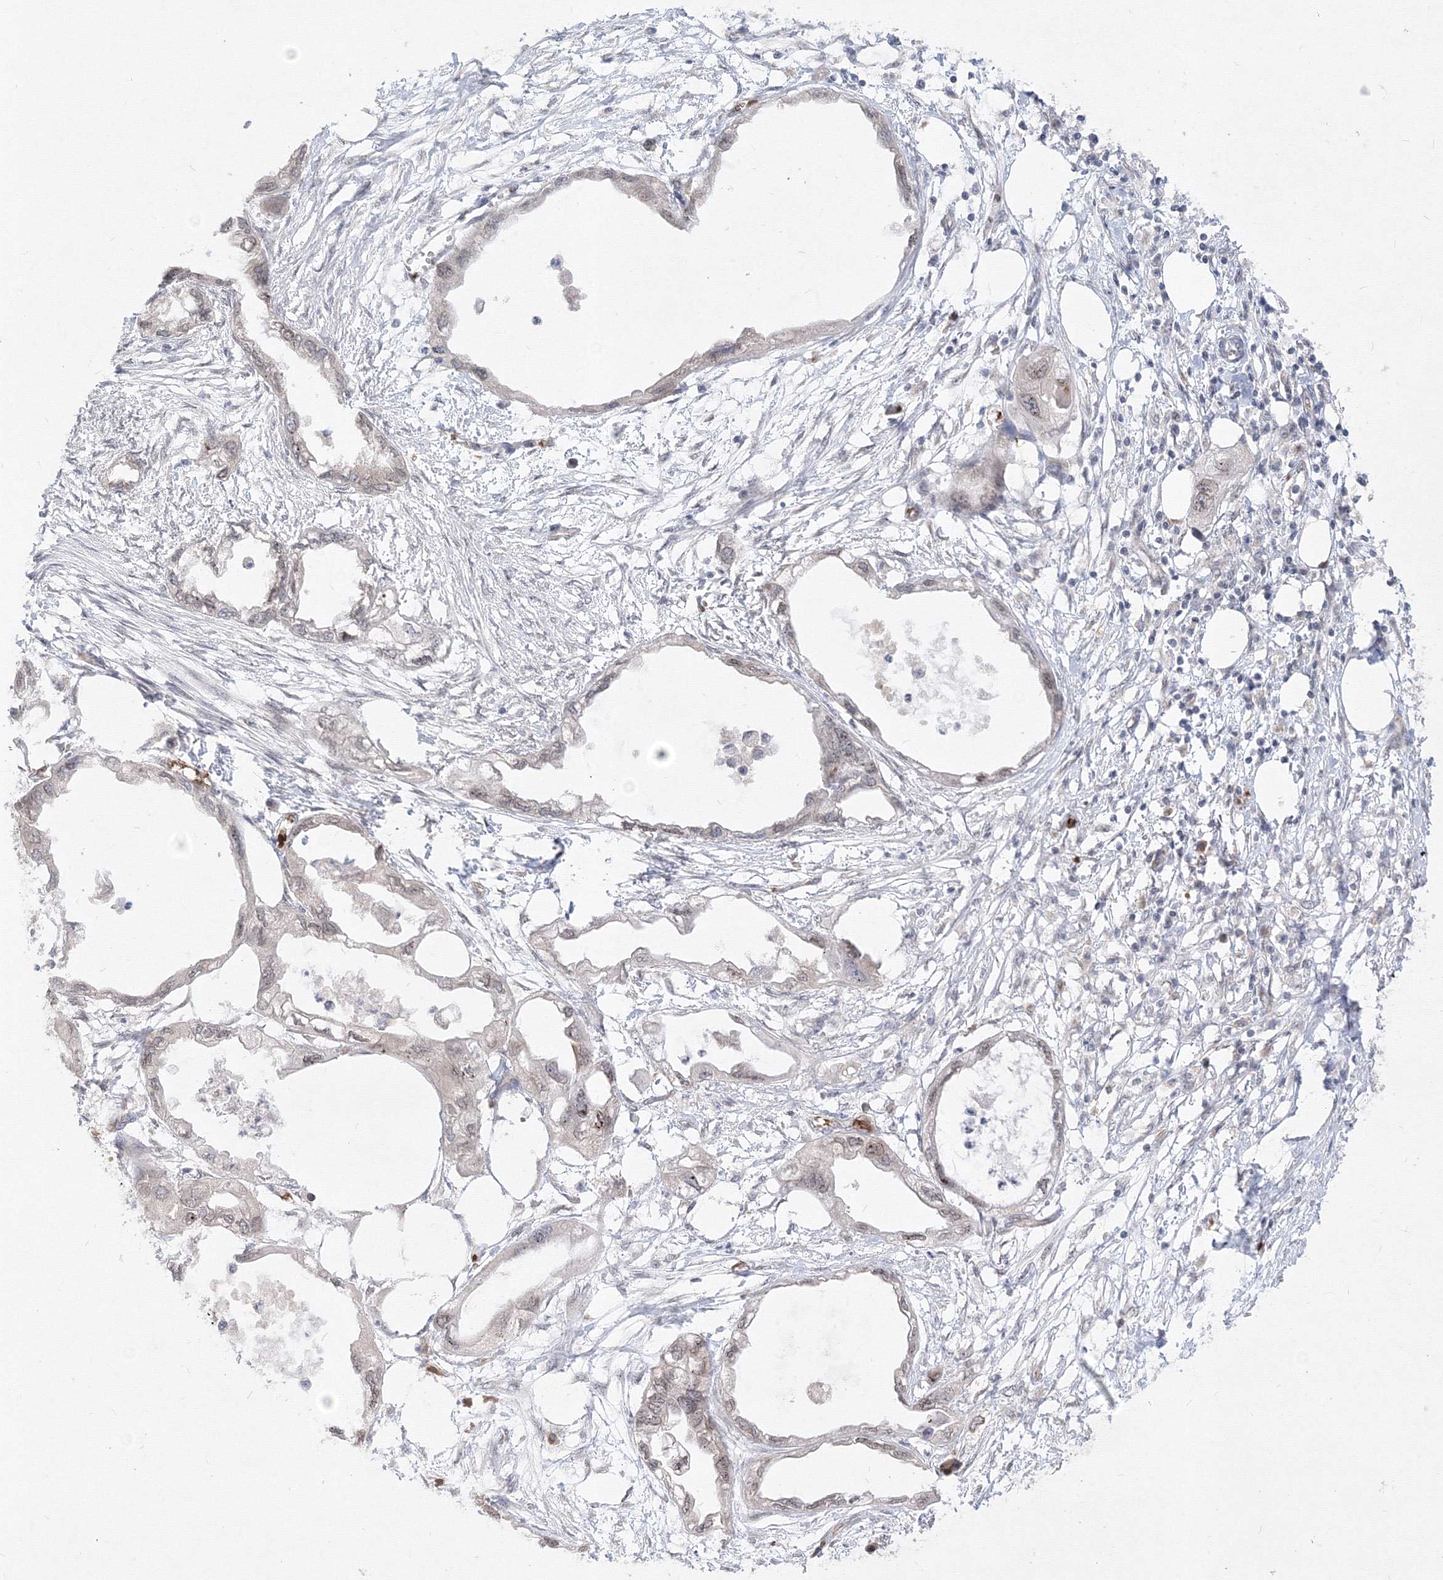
{"staining": {"intensity": "negative", "quantity": "none", "location": "none"}, "tissue": "endometrial cancer", "cell_type": "Tumor cells", "image_type": "cancer", "snomed": [{"axis": "morphology", "description": "Adenocarcinoma, NOS"}, {"axis": "morphology", "description": "Adenocarcinoma, metastatic, NOS"}, {"axis": "topography", "description": "Adipose tissue"}, {"axis": "topography", "description": "Endometrium"}], "caption": "Endometrial cancer (metastatic adenocarcinoma) stained for a protein using immunohistochemistry displays no staining tumor cells.", "gene": "DNAJB2", "patient": {"sex": "female", "age": 67}}